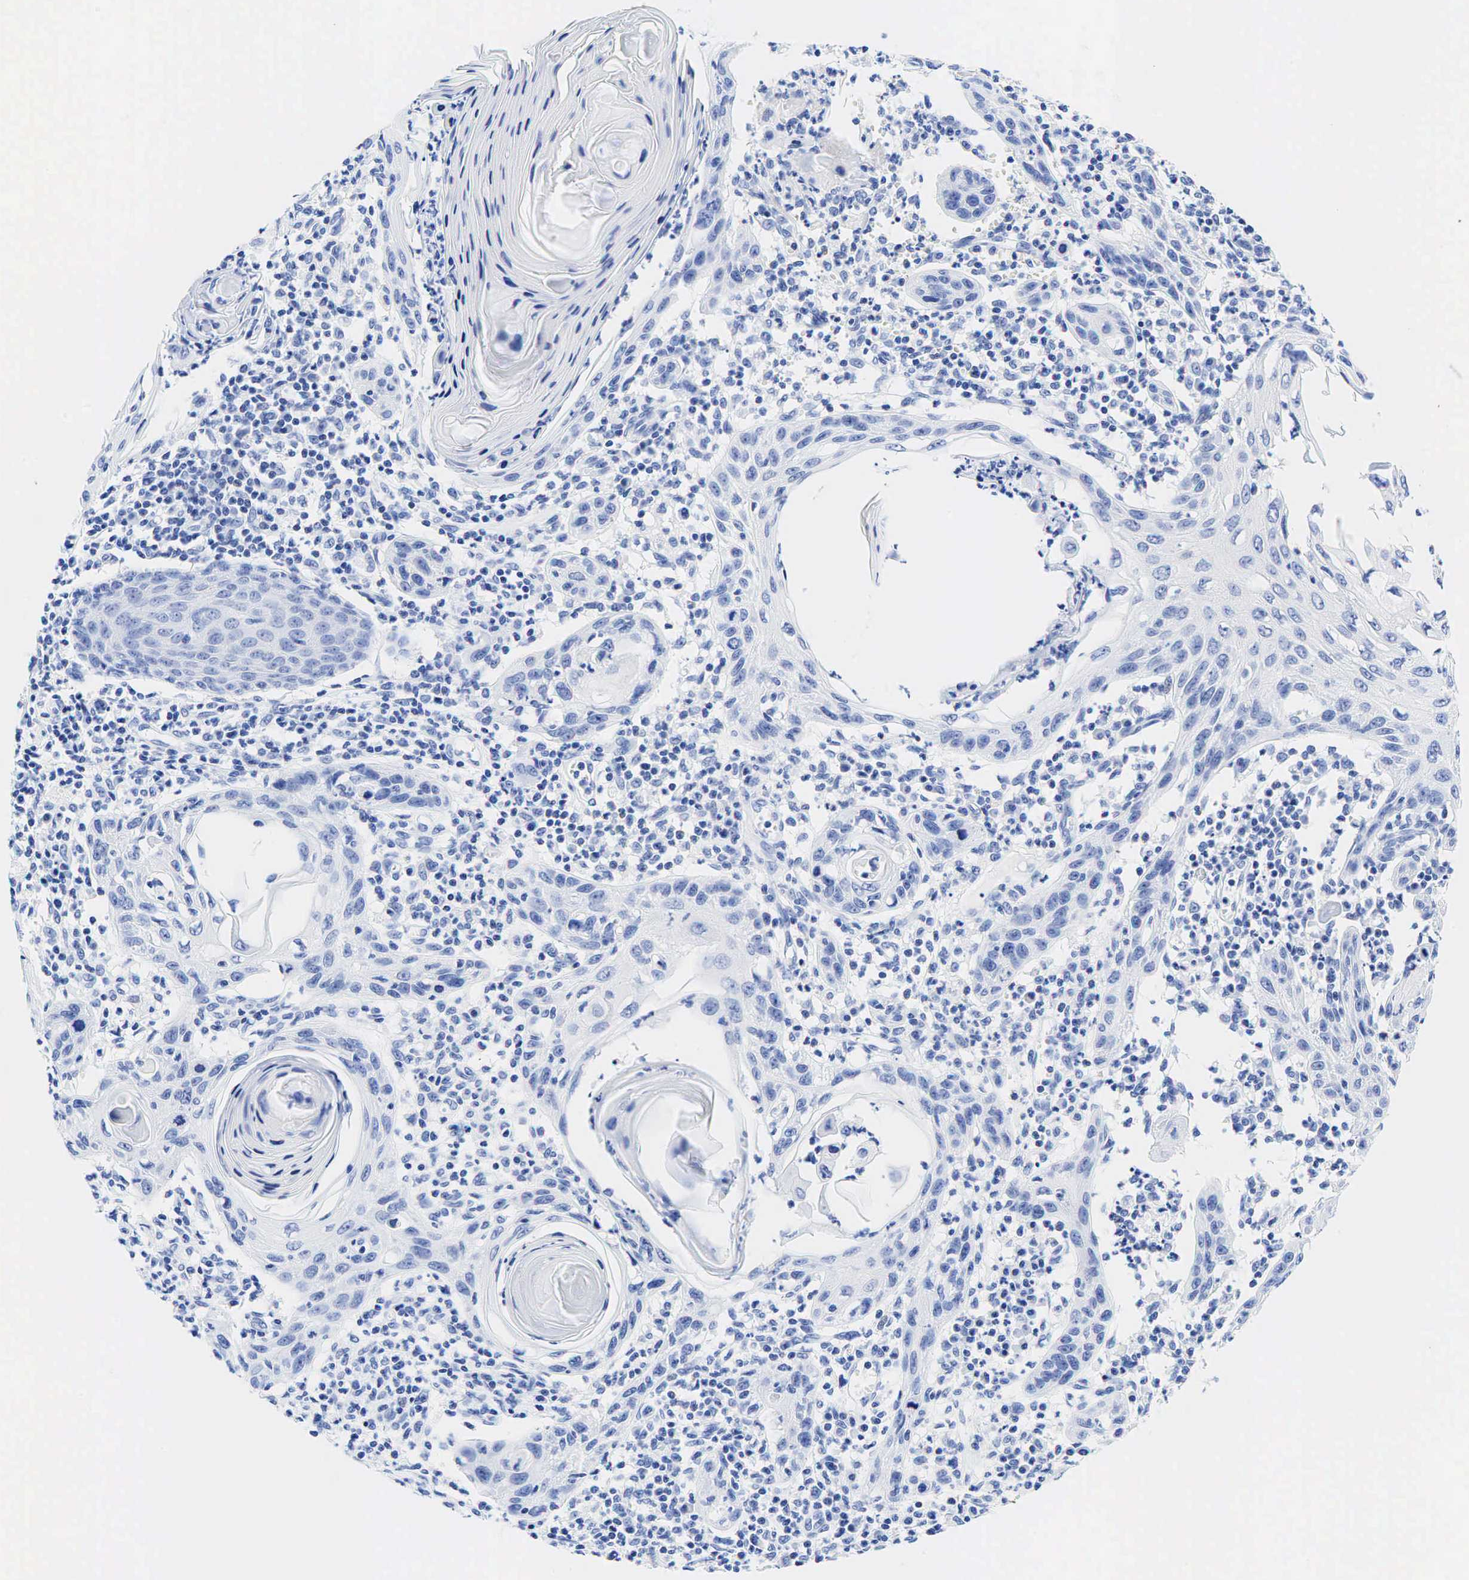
{"staining": {"intensity": "negative", "quantity": "none", "location": "none"}, "tissue": "skin cancer", "cell_type": "Tumor cells", "image_type": "cancer", "snomed": [{"axis": "morphology", "description": "Squamous cell carcinoma, NOS"}, {"axis": "topography", "description": "Skin"}], "caption": "Tumor cells show no significant staining in skin squamous cell carcinoma.", "gene": "KRT18", "patient": {"sex": "female", "age": 74}}